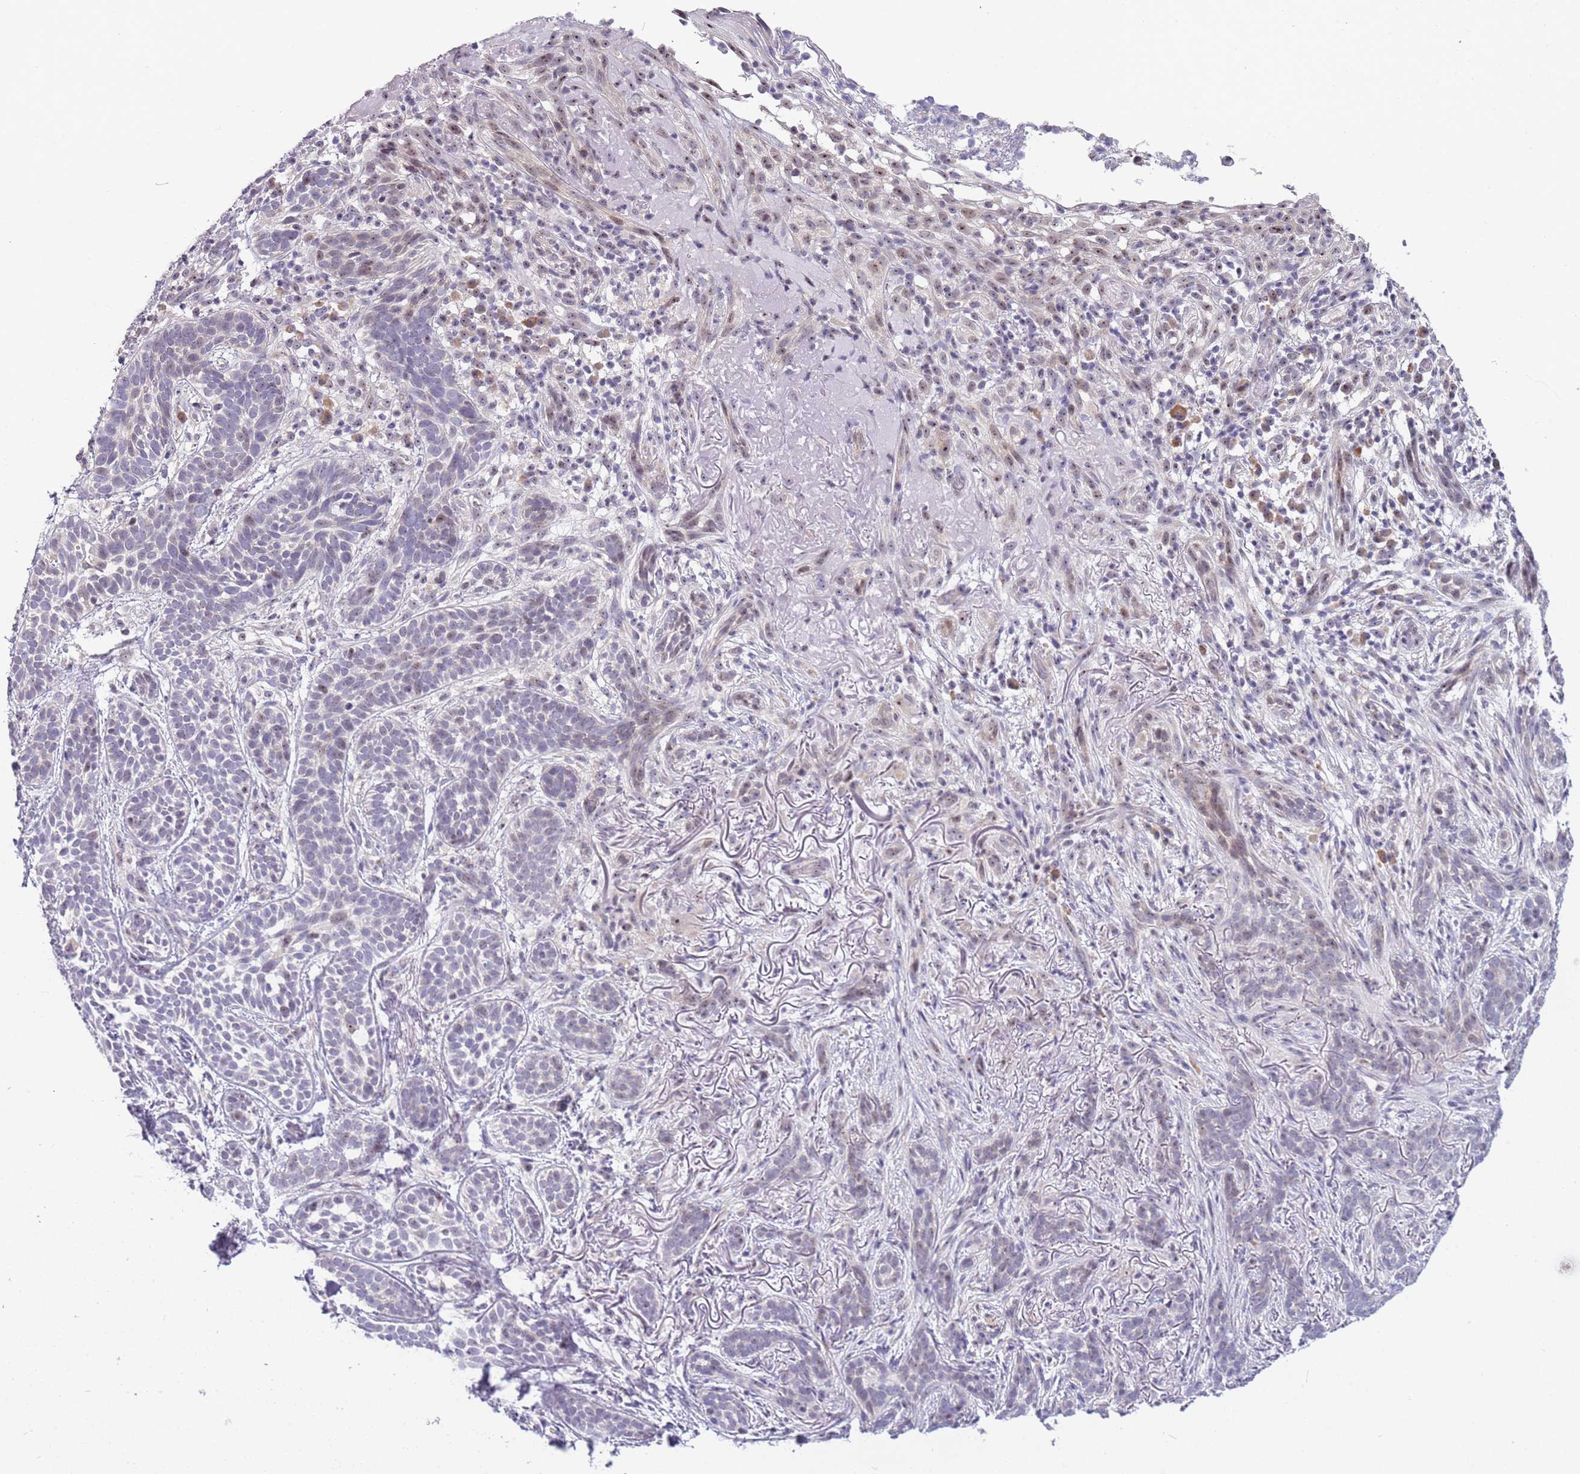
{"staining": {"intensity": "negative", "quantity": "none", "location": "none"}, "tissue": "skin cancer", "cell_type": "Tumor cells", "image_type": "cancer", "snomed": [{"axis": "morphology", "description": "Basal cell carcinoma"}, {"axis": "topography", "description": "Skin"}], "caption": "The photomicrograph shows no significant positivity in tumor cells of basal cell carcinoma (skin).", "gene": "UCMA", "patient": {"sex": "male", "age": 71}}